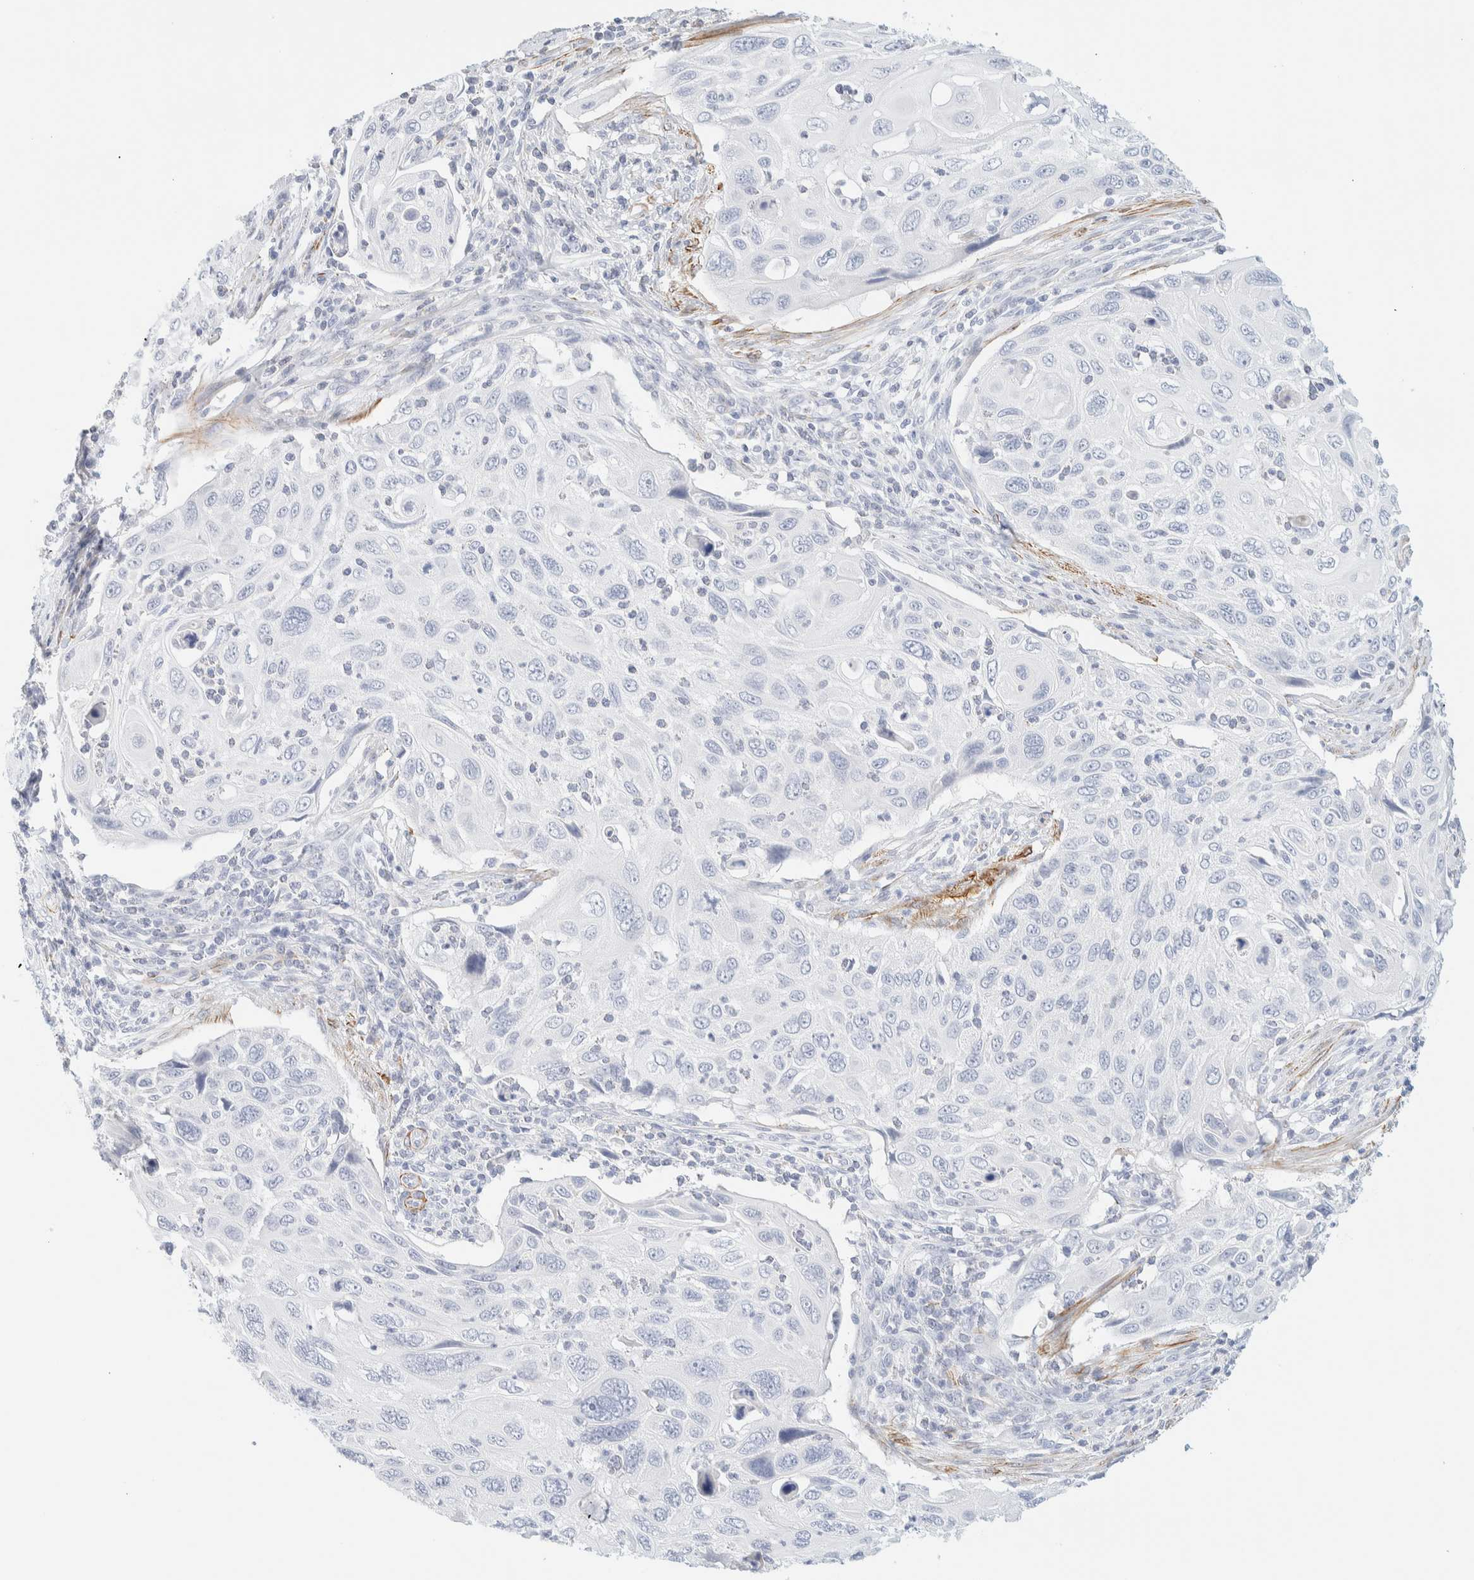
{"staining": {"intensity": "negative", "quantity": "none", "location": "none"}, "tissue": "cervical cancer", "cell_type": "Tumor cells", "image_type": "cancer", "snomed": [{"axis": "morphology", "description": "Squamous cell carcinoma, NOS"}, {"axis": "topography", "description": "Cervix"}], "caption": "IHC photomicrograph of neoplastic tissue: human cervical cancer stained with DAB displays no significant protein staining in tumor cells.", "gene": "AFMID", "patient": {"sex": "female", "age": 70}}